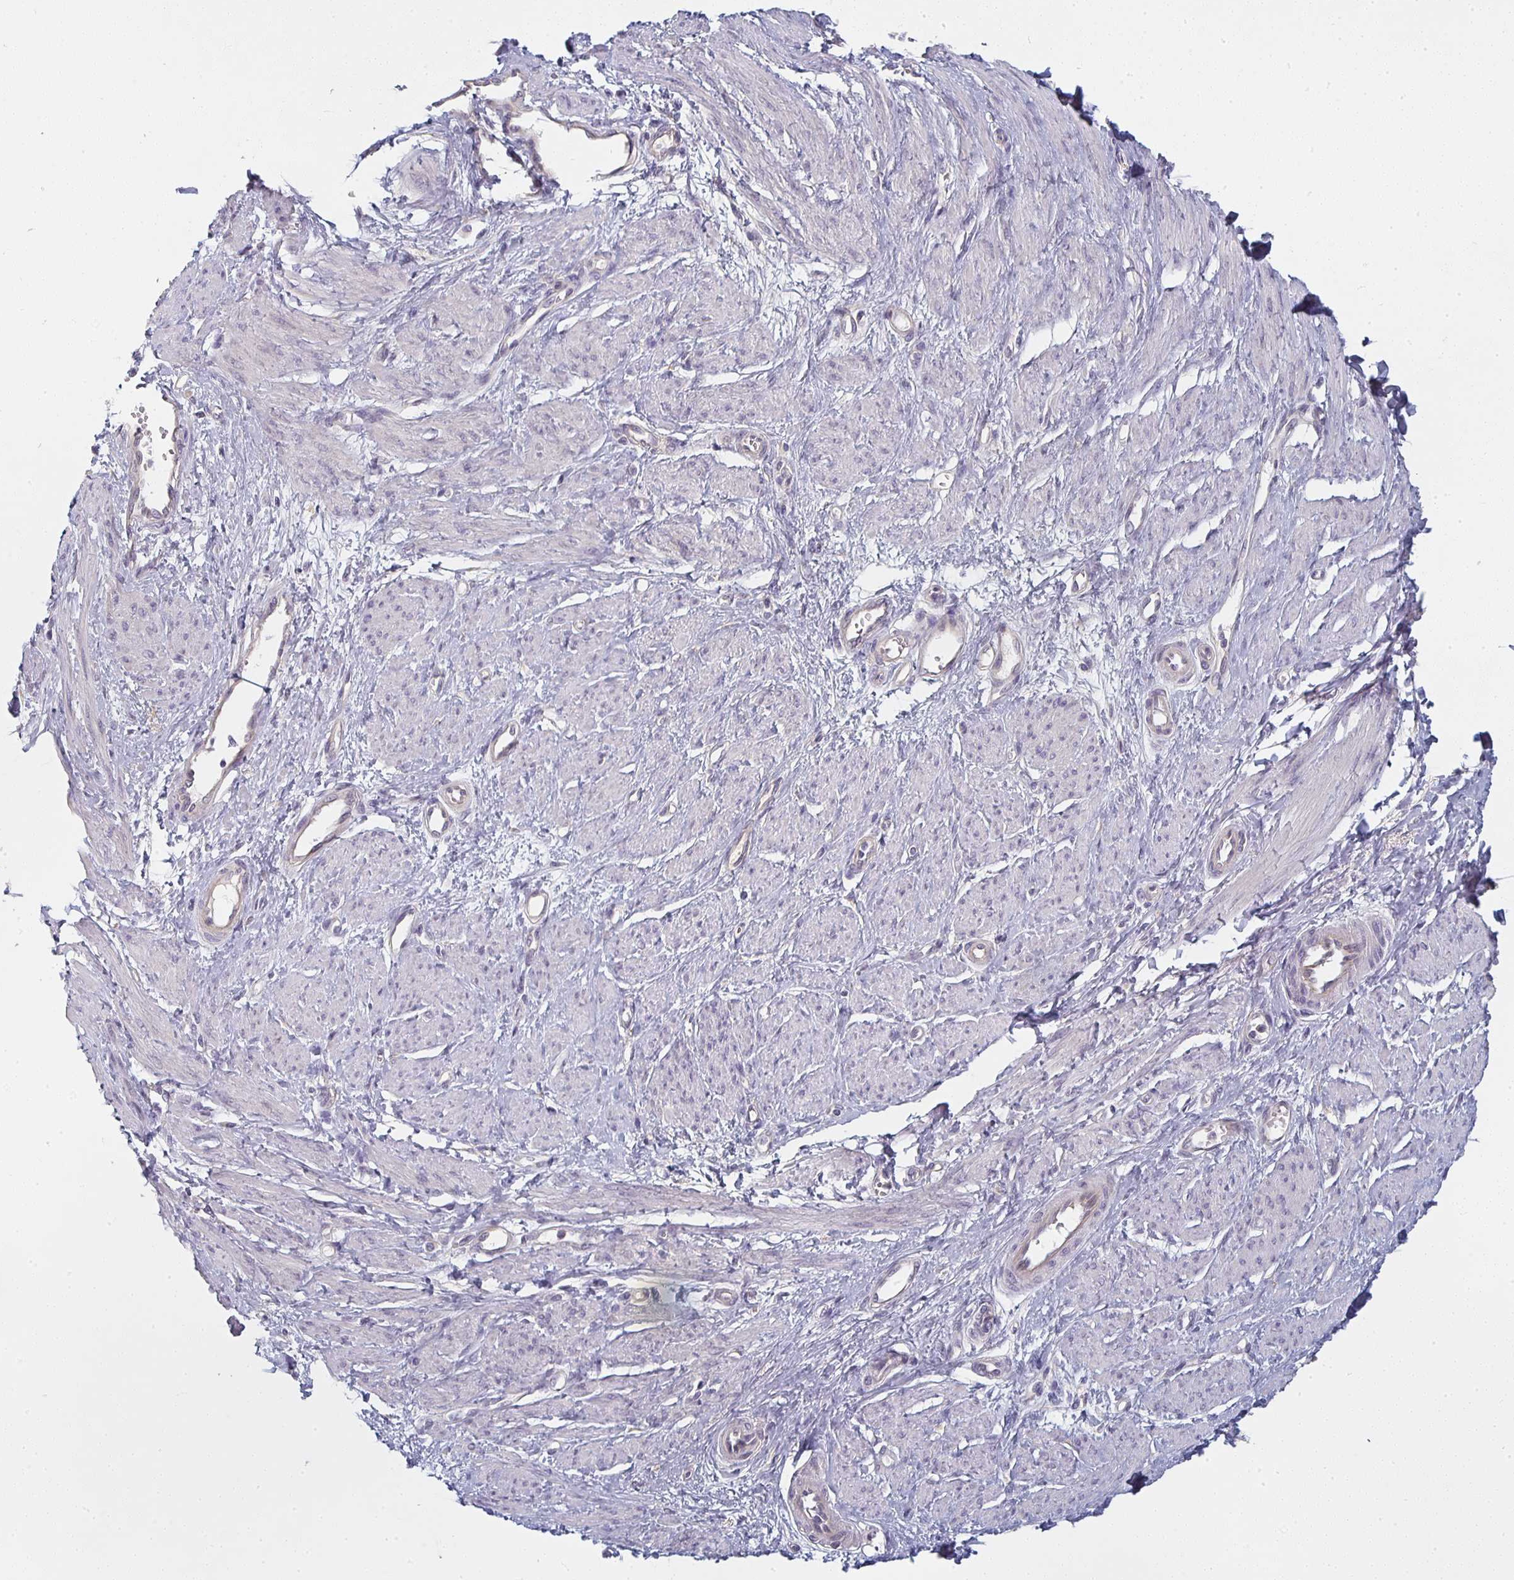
{"staining": {"intensity": "negative", "quantity": "none", "location": "none"}, "tissue": "smooth muscle", "cell_type": "Smooth muscle cells", "image_type": "normal", "snomed": [{"axis": "morphology", "description": "Normal tissue, NOS"}, {"axis": "topography", "description": "Smooth muscle"}, {"axis": "topography", "description": "Uterus"}], "caption": "An immunohistochemistry (IHC) histopathology image of normal smooth muscle is shown. There is no staining in smooth muscle cells of smooth muscle.", "gene": "CTHRC1", "patient": {"sex": "female", "age": 39}}